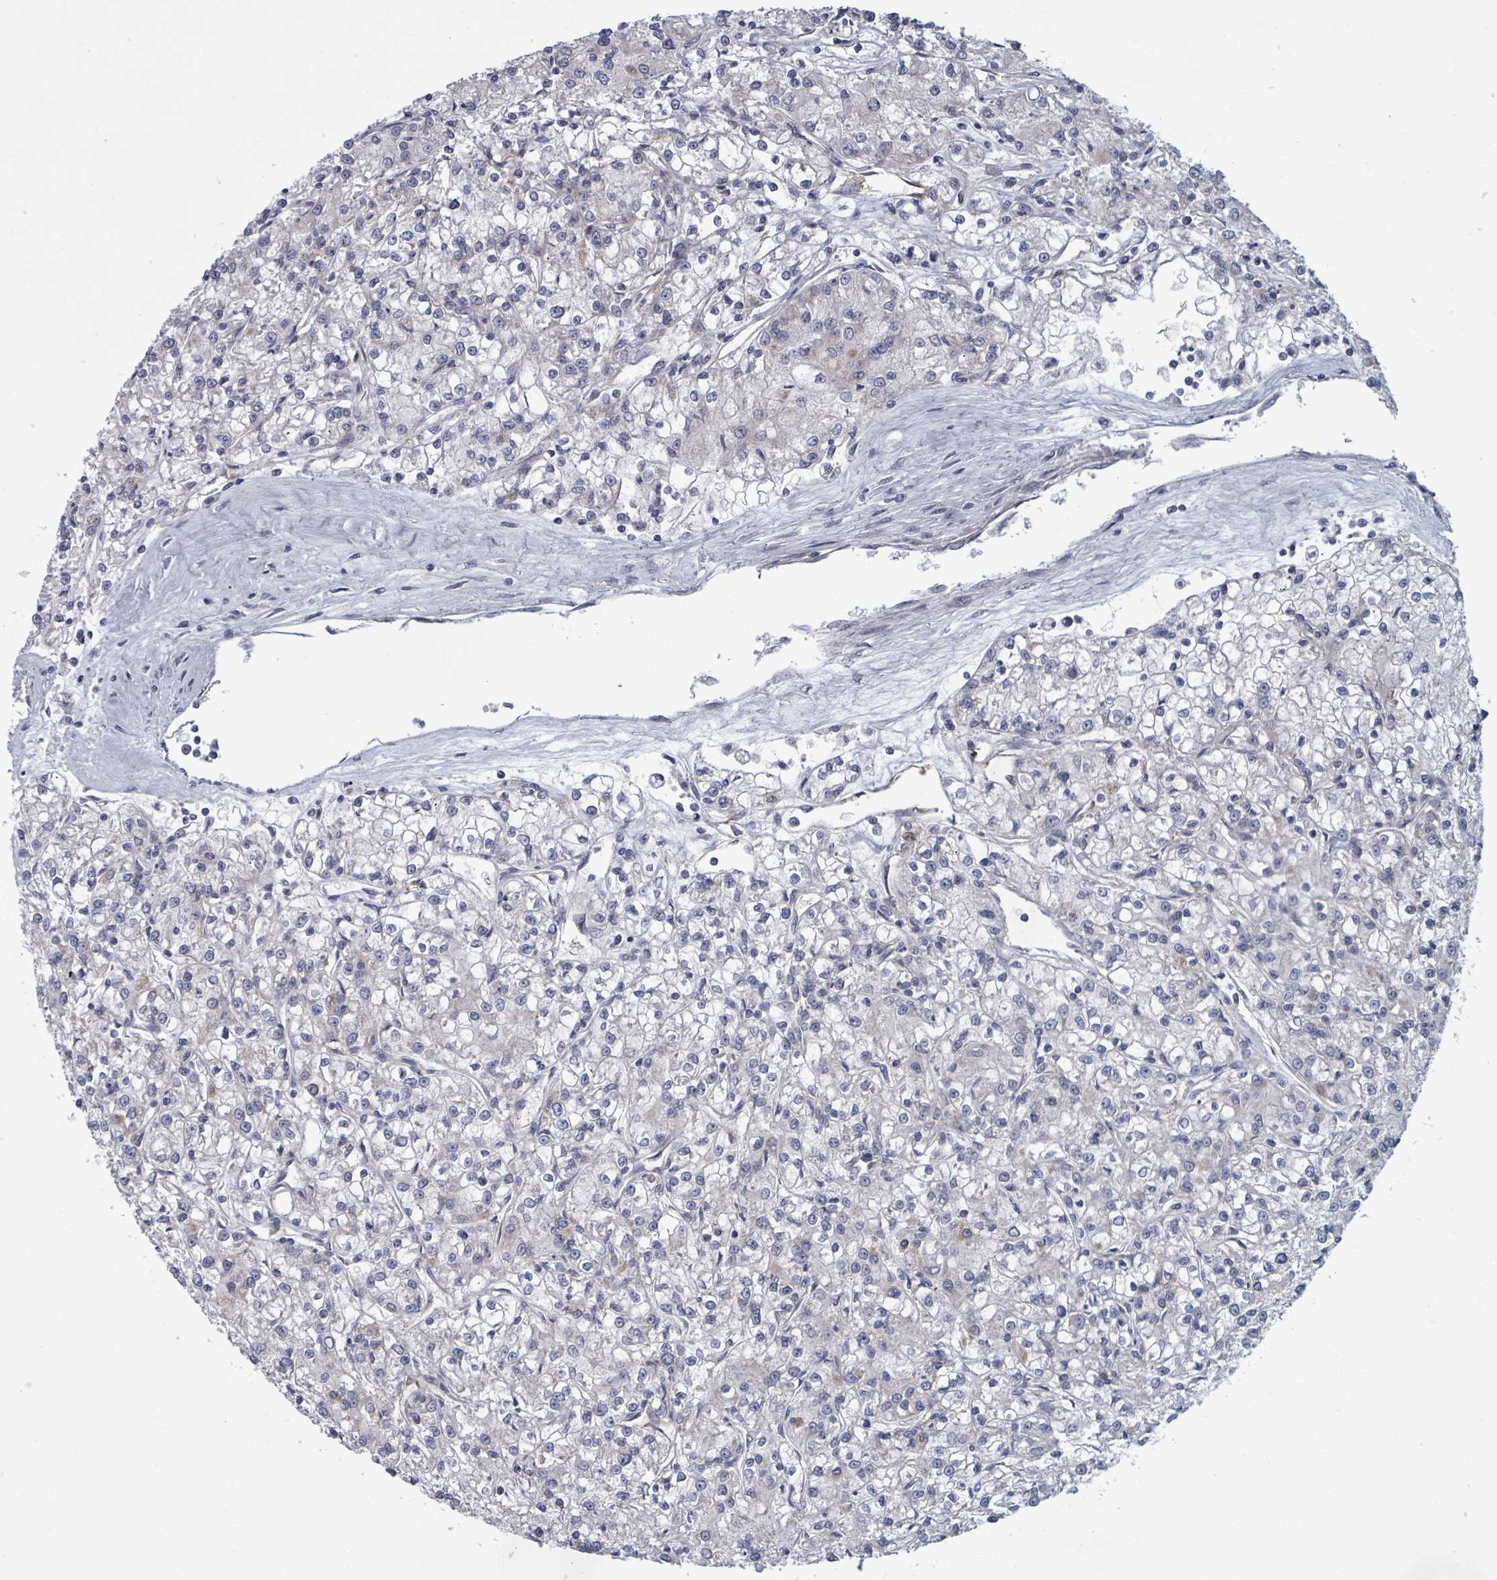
{"staining": {"intensity": "negative", "quantity": "none", "location": "none"}, "tissue": "renal cancer", "cell_type": "Tumor cells", "image_type": "cancer", "snomed": [{"axis": "morphology", "description": "Adenocarcinoma, NOS"}, {"axis": "topography", "description": "Kidney"}], "caption": "Tumor cells show no significant staining in adenocarcinoma (renal).", "gene": "FKBP1A", "patient": {"sex": "female", "age": 59}}